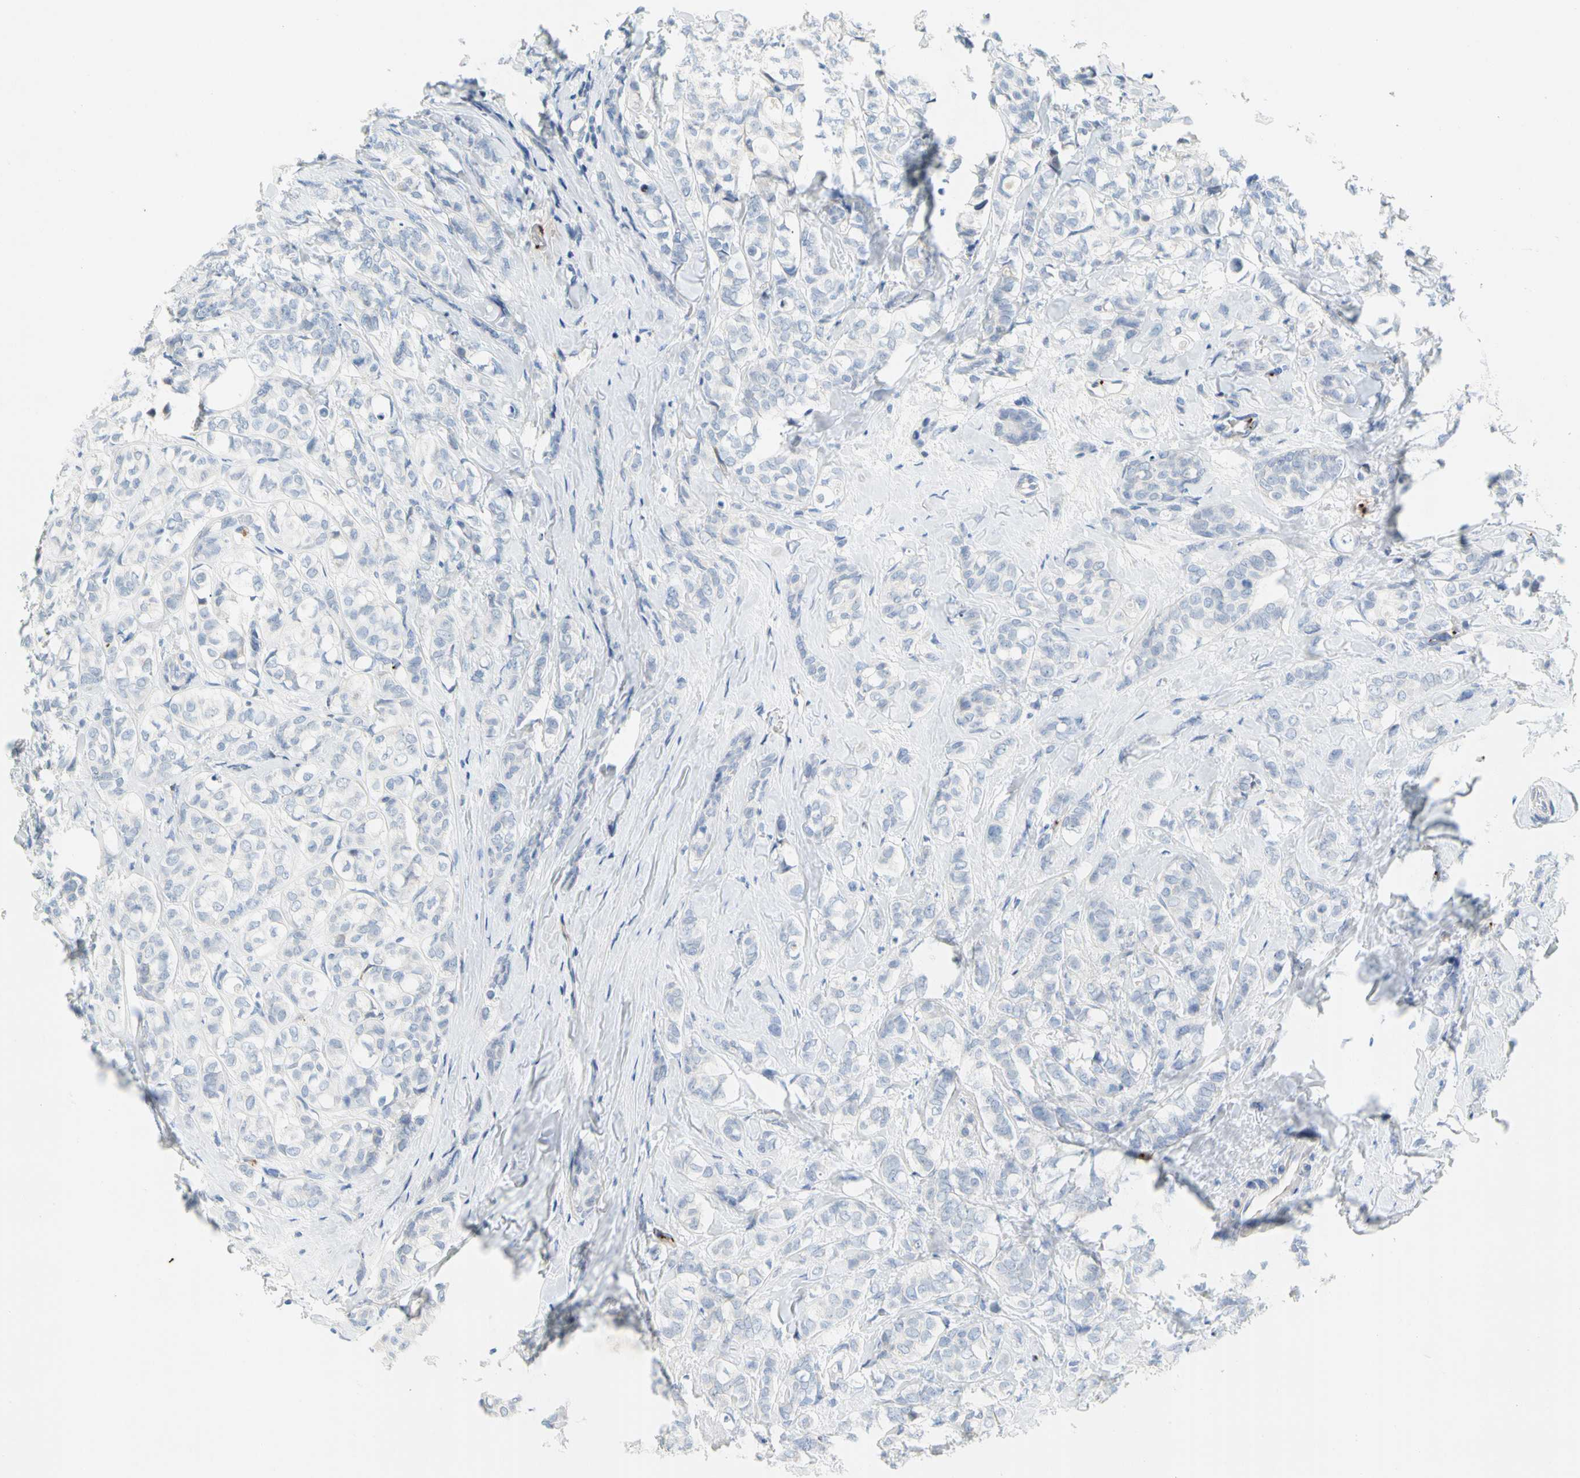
{"staining": {"intensity": "negative", "quantity": "none", "location": "none"}, "tissue": "breast cancer", "cell_type": "Tumor cells", "image_type": "cancer", "snomed": [{"axis": "morphology", "description": "Lobular carcinoma"}, {"axis": "topography", "description": "Breast"}], "caption": "Breast lobular carcinoma was stained to show a protein in brown. There is no significant staining in tumor cells.", "gene": "PPBP", "patient": {"sex": "female", "age": 60}}